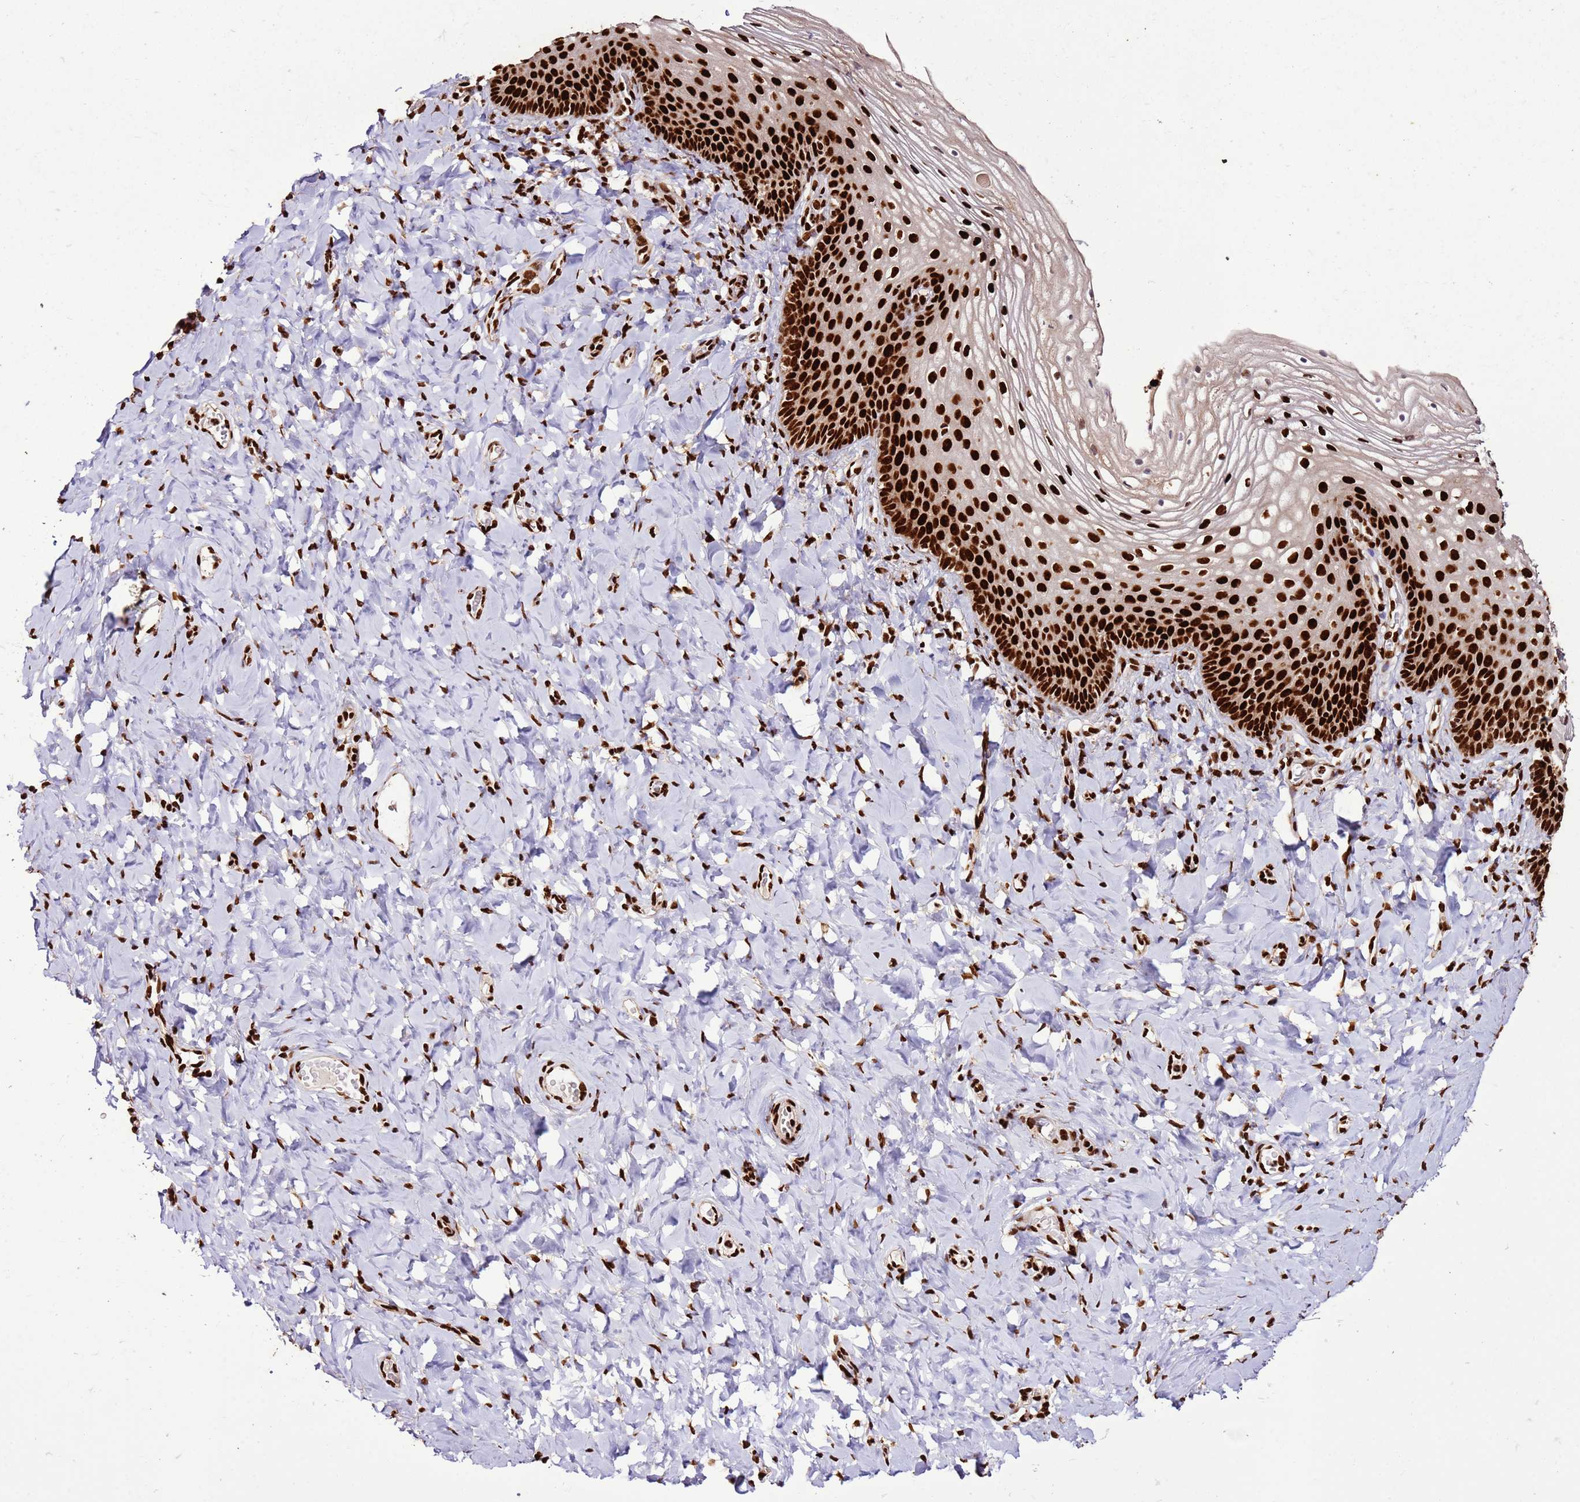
{"staining": {"intensity": "strong", "quantity": ">75%", "location": "nuclear"}, "tissue": "vagina", "cell_type": "Squamous epithelial cells", "image_type": "normal", "snomed": [{"axis": "morphology", "description": "Normal tissue, NOS"}, {"axis": "topography", "description": "Vagina"}], "caption": "DAB (3,3'-diaminobenzidine) immunohistochemical staining of normal vagina demonstrates strong nuclear protein expression in approximately >75% of squamous epithelial cells.", "gene": "HNRNPAB", "patient": {"sex": "female", "age": 60}}